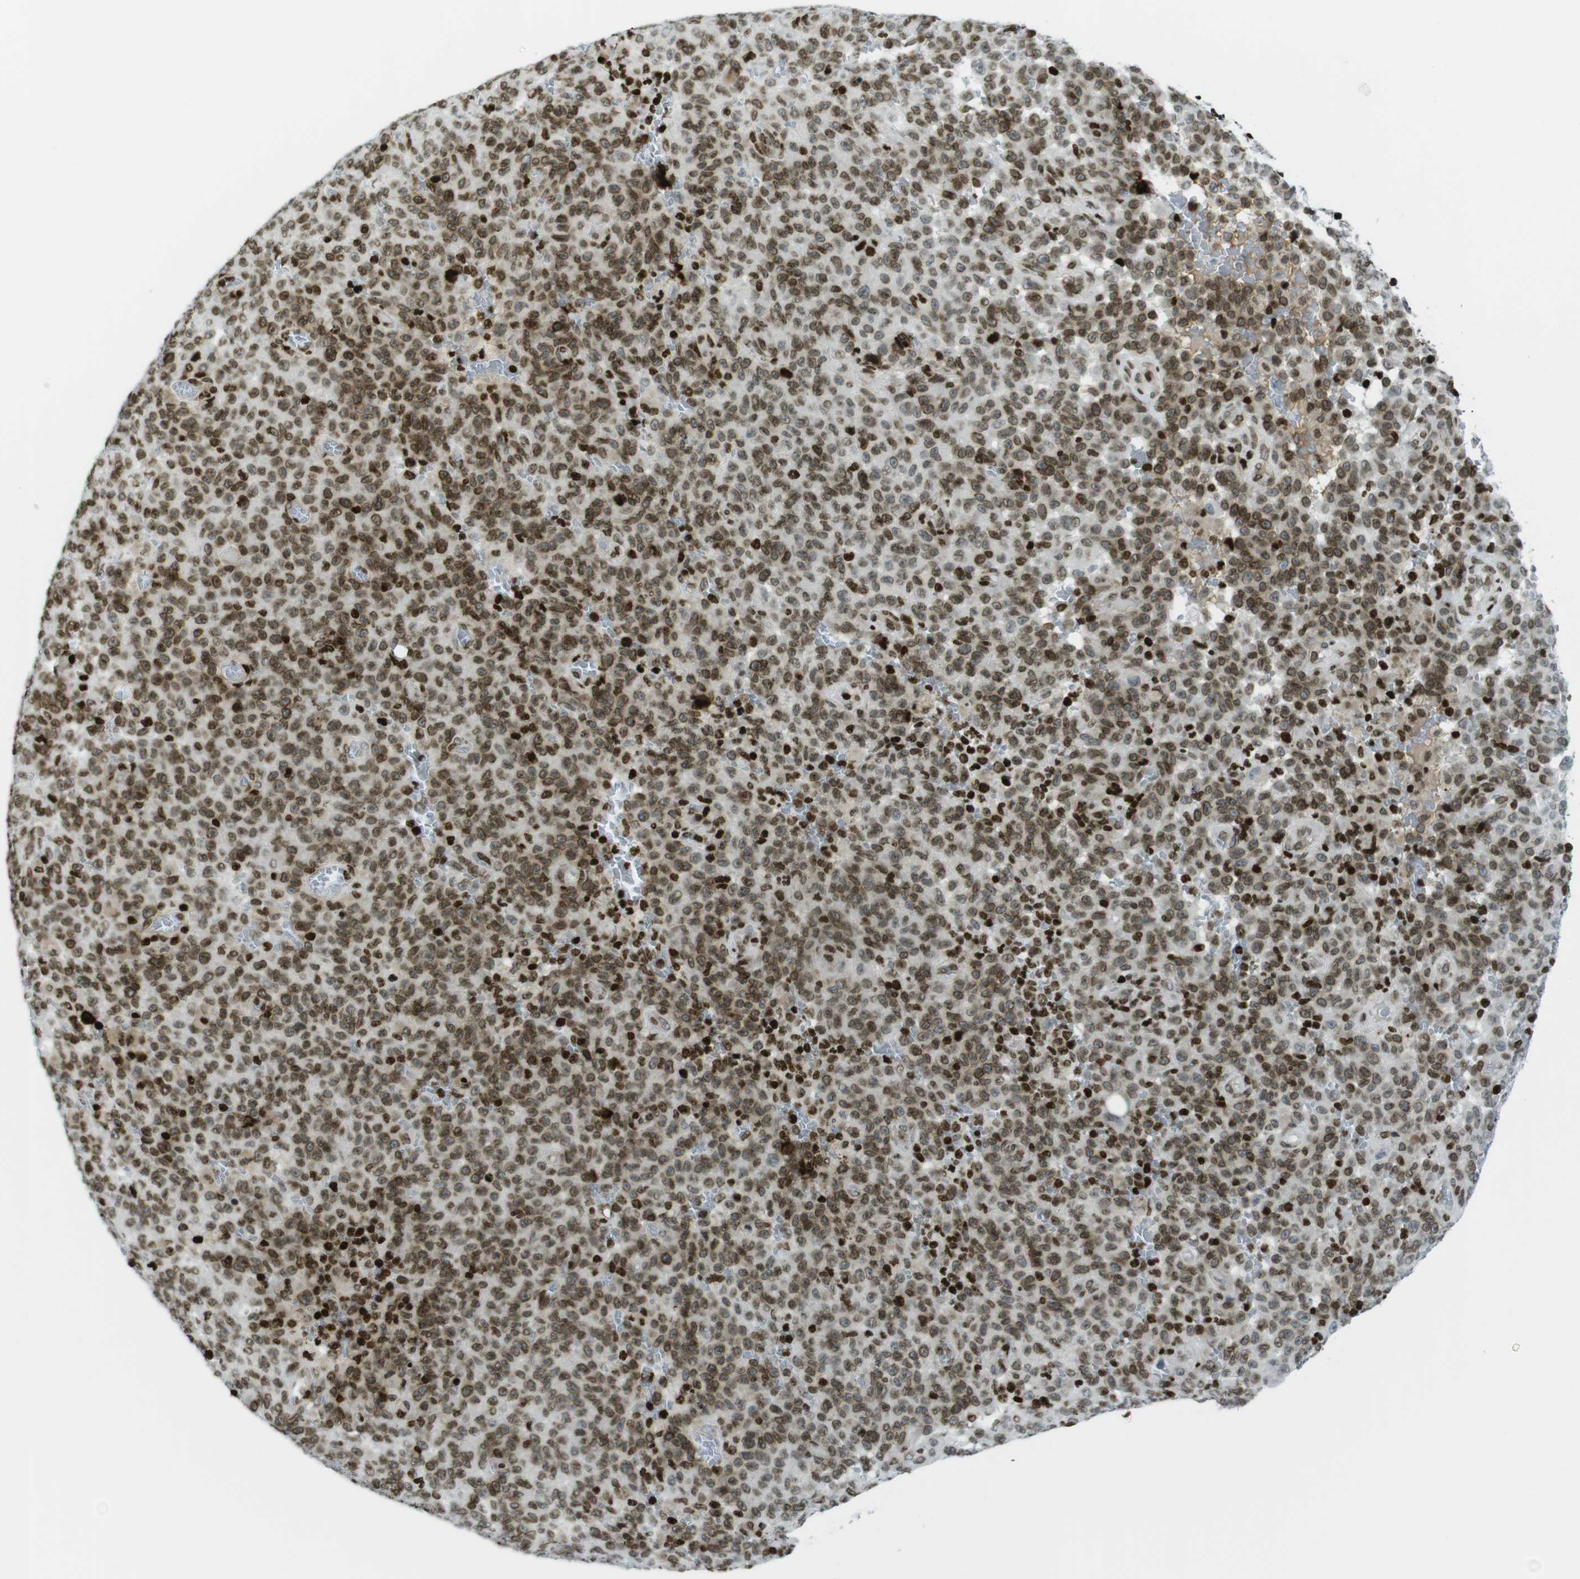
{"staining": {"intensity": "strong", "quantity": ">75%", "location": "nuclear"}, "tissue": "melanoma", "cell_type": "Tumor cells", "image_type": "cancer", "snomed": [{"axis": "morphology", "description": "Malignant melanoma, NOS"}, {"axis": "topography", "description": "Skin"}], "caption": "This image reveals IHC staining of human melanoma, with high strong nuclear staining in approximately >75% of tumor cells.", "gene": "H2AC8", "patient": {"sex": "female", "age": 82}}